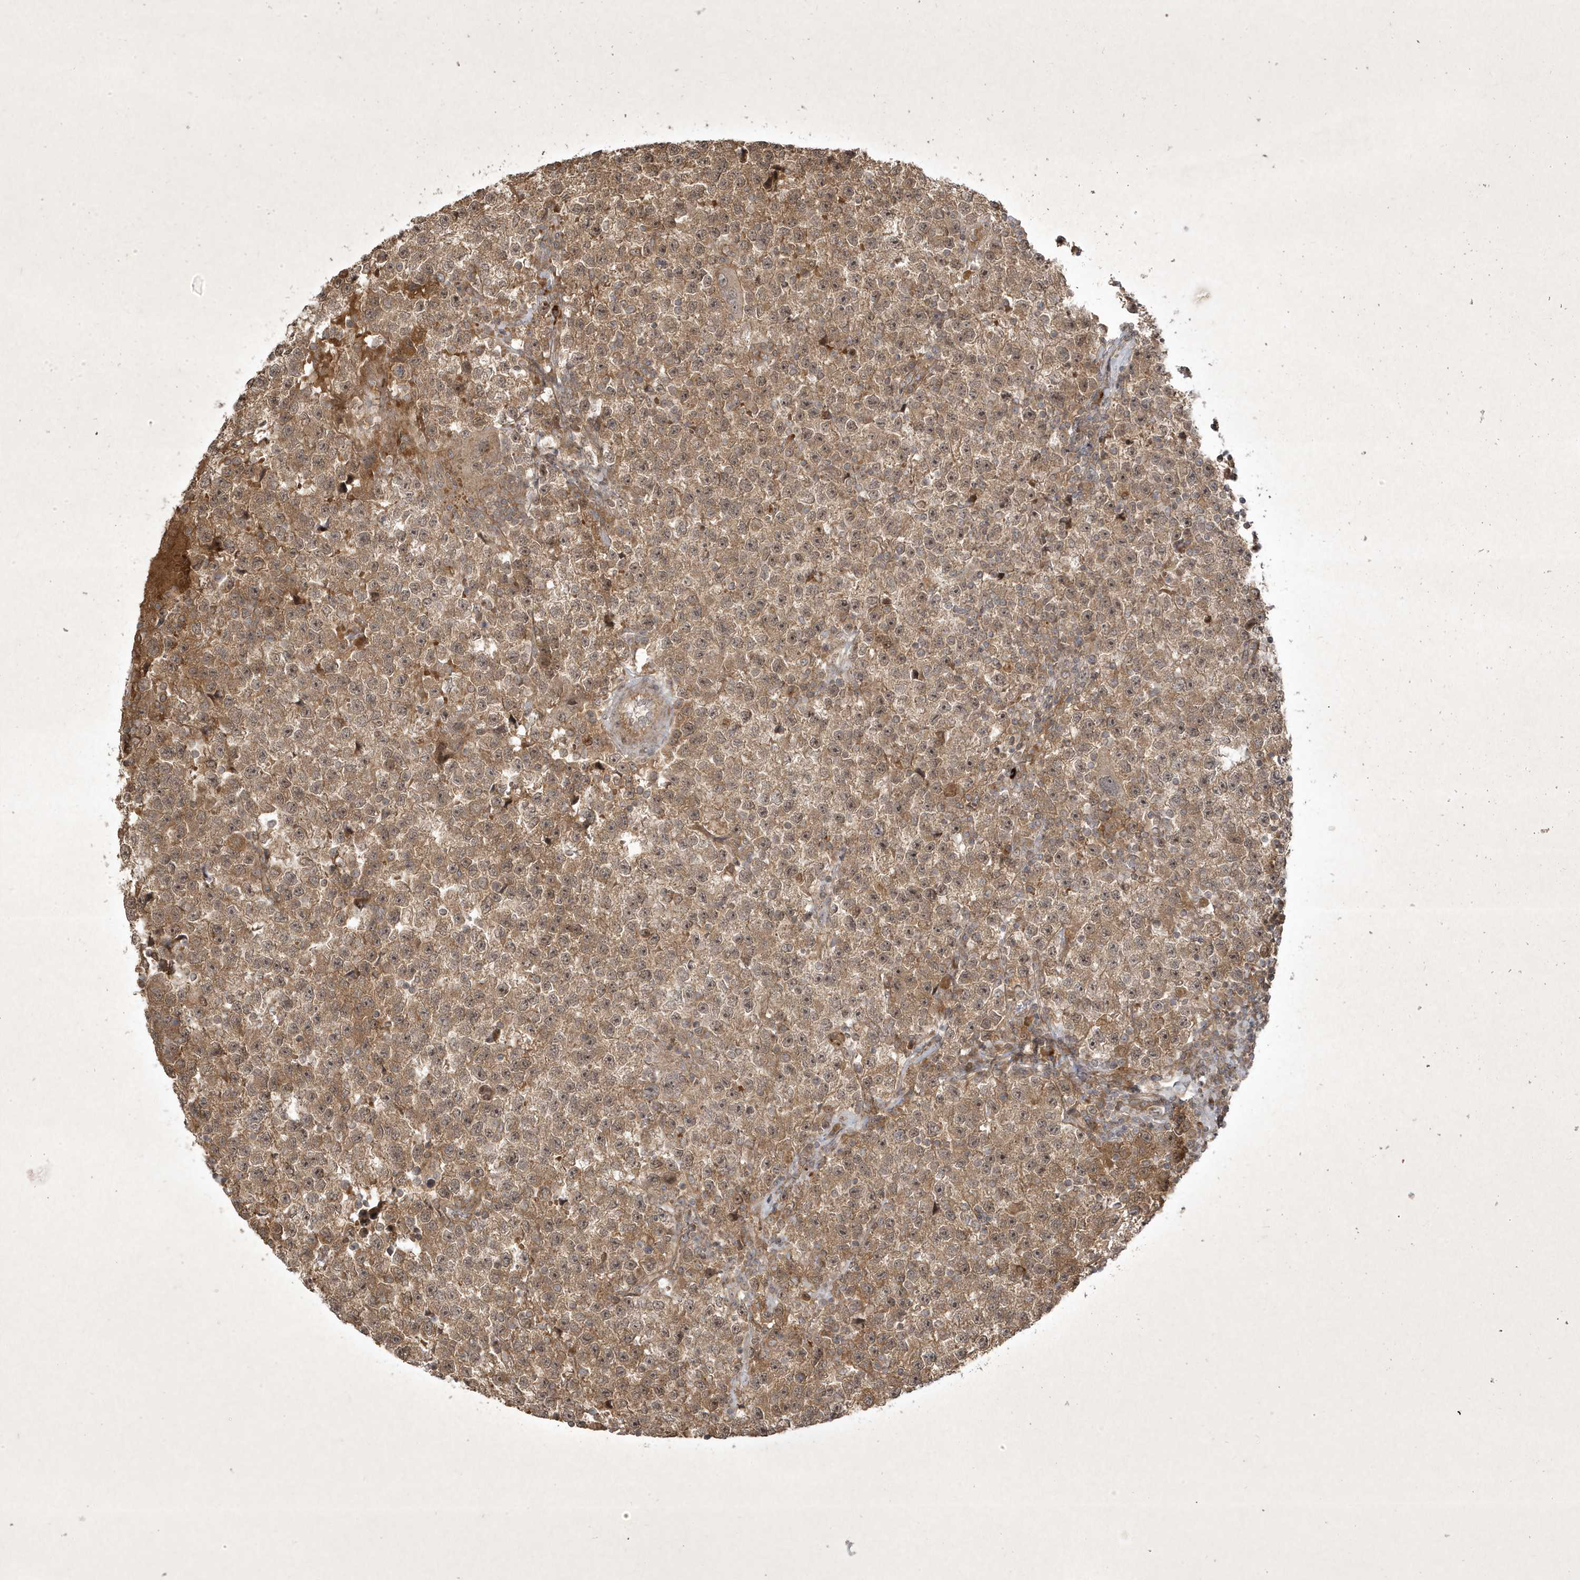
{"staining": {"intensity": "moderate", "quantity": ">75%", "location": "cytoplasmic/membranous"}, "tissue": "testis cancer", "cell_type": "Tumor cells", "image_type": "cancer", "snomed": [{"axis": "morphology", "description": "Seminoma, NOS"}, {"axis": "topography", "description": "Testis"}], "caption": "About >75% of tumor cells in human testis cancer exhibit moderate cytoplasmic/membranous protein expression as visualized by brown immunohistochemical staining.", "gene": "FAM83C", "patient": {"sex": "male", "age": 22}}